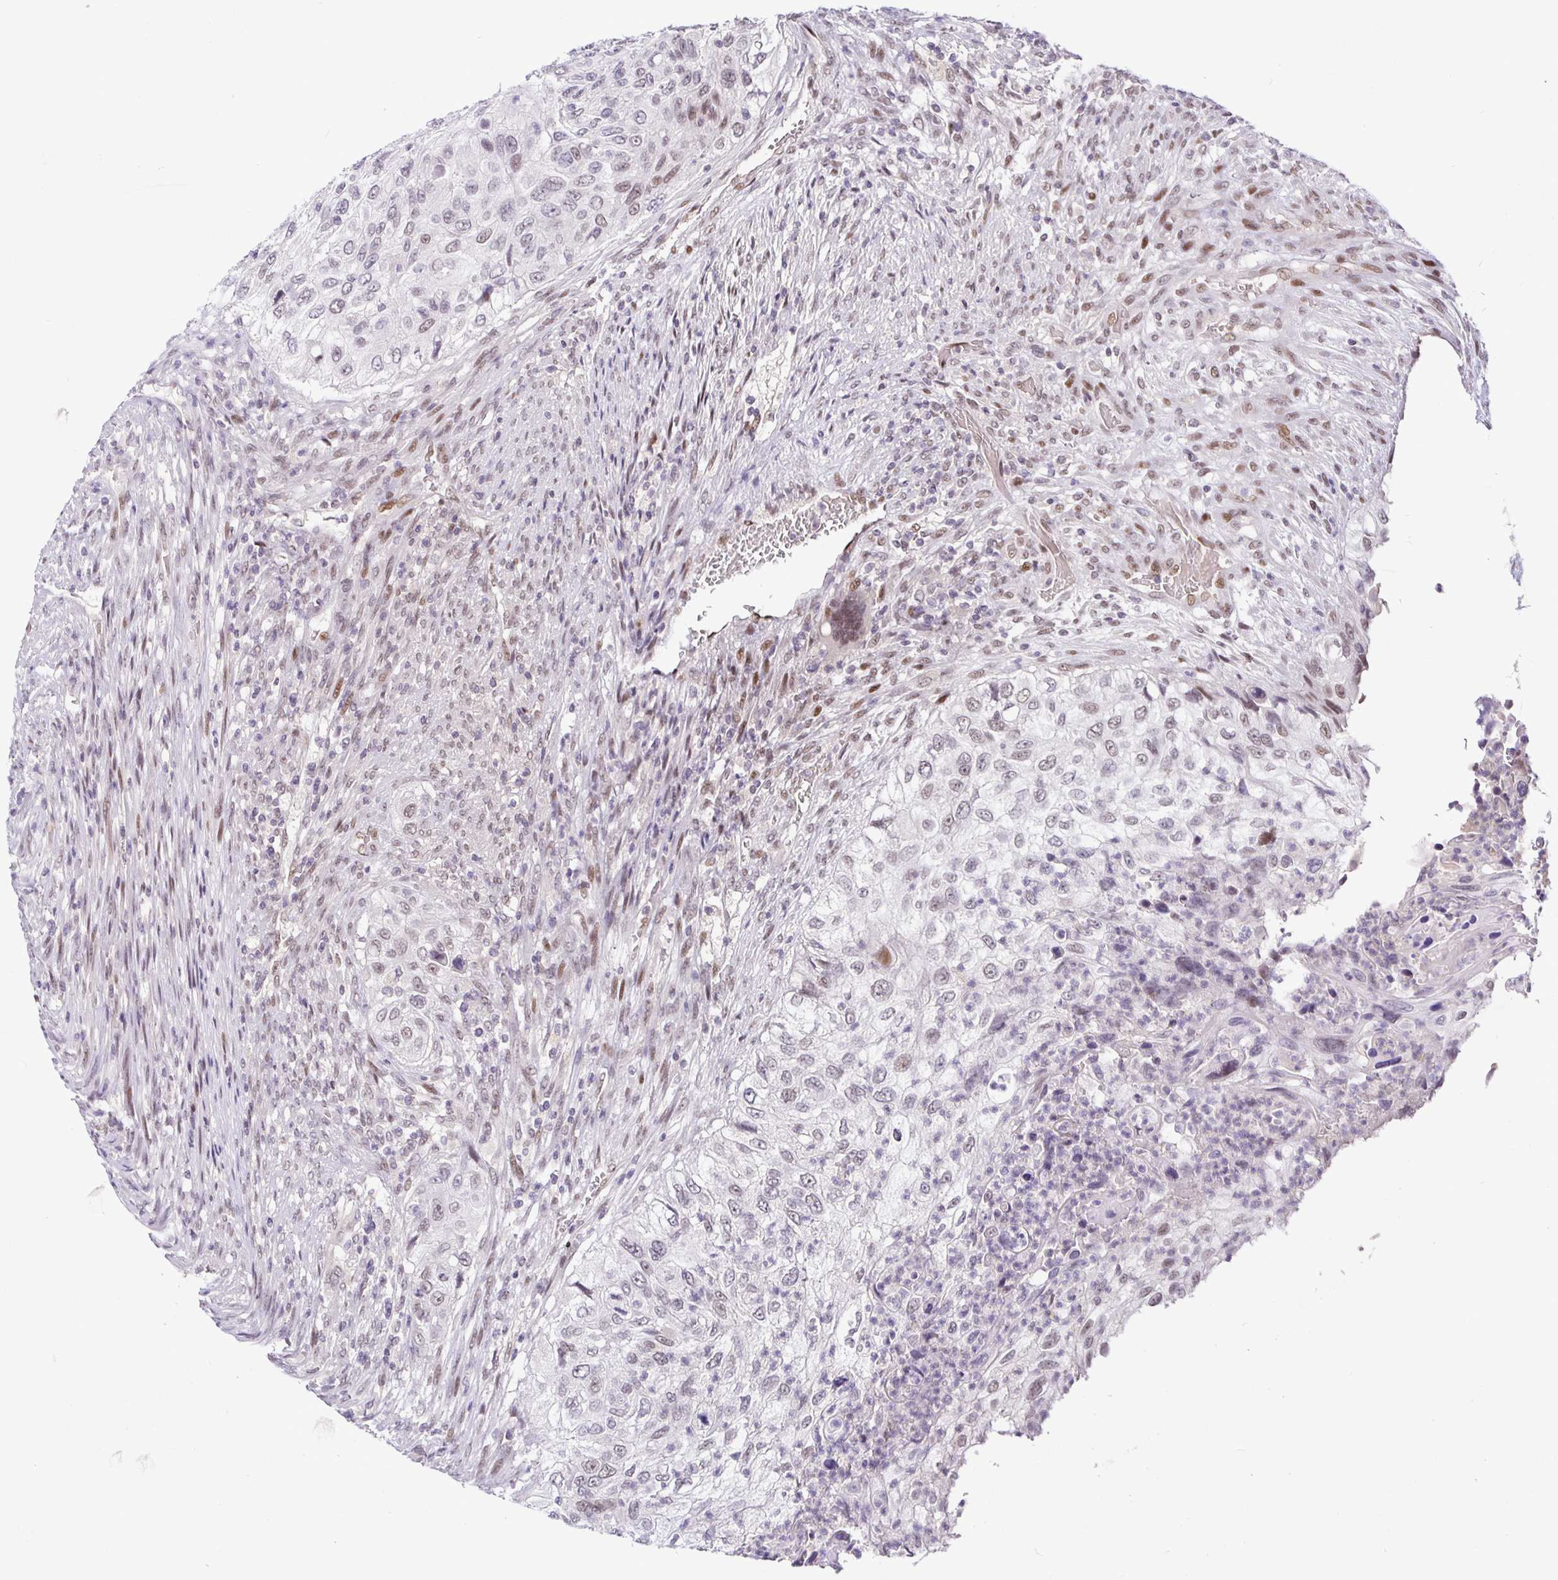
{"staining": {"intensity": "weak", "quantity": "<25%", "location": "nuclear"}, "tissue": "urothelial cancer", "cell_type": "Tumor cells", "image_type": "cancer", "snomed": [{"axis": "morphology", "description": "Urothelial carcinoma, High grade"}, {"axis": "topography", "description": "Urinary bladder"}], "caption": "High power microscopy photomicrograph of an immunohistochemistry histopathology image of urothelial cancer, revealing no significant positivity in tumor cells.", "gene": "NUP188", "patient": {"sex": "female", "age": 60}}